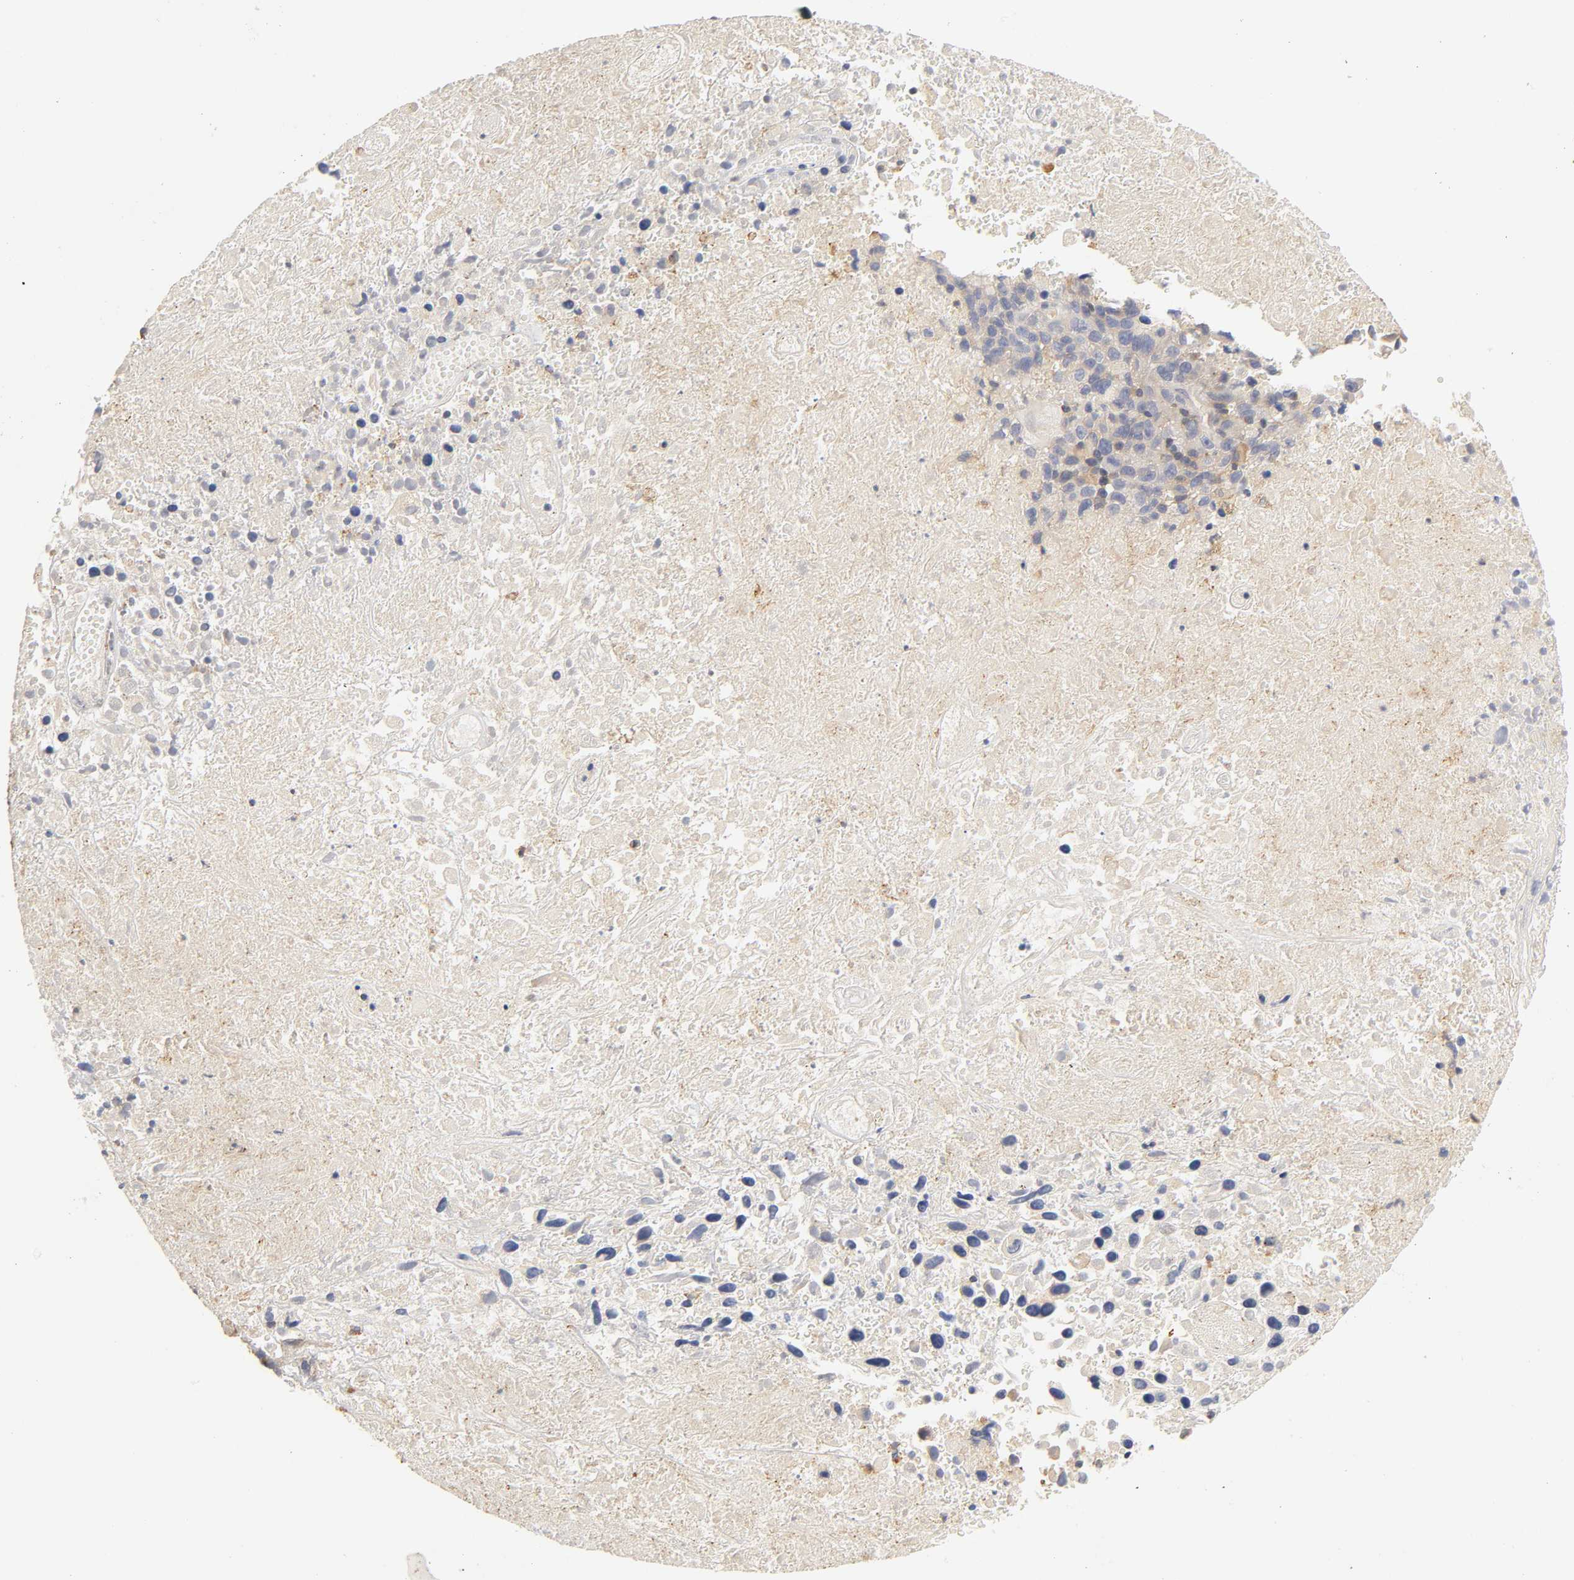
{"staining": {"intensity": "weak", "quantity": "25%-75%", "location": "cytoplasmic/membranous"}, "tissue": "melanoma", "cell_type": "Tumor cells", "image_type": "cancer", "snomed": [{"axis": "morphology", "description": "Malignant melanoma, Metastatic site"}, {"axis": "topography", "description": "Cerebral cortex"}], "caption": "A high-resolution photomicrograph shows immunohistochemistry (IHC) staining of melanoma, which displays weak cytoplasmic/membranous expression in approximately 25%-75% of tumor cells.", "gene": "RHOA", "patient": {"sex": "female", "age": 52}}